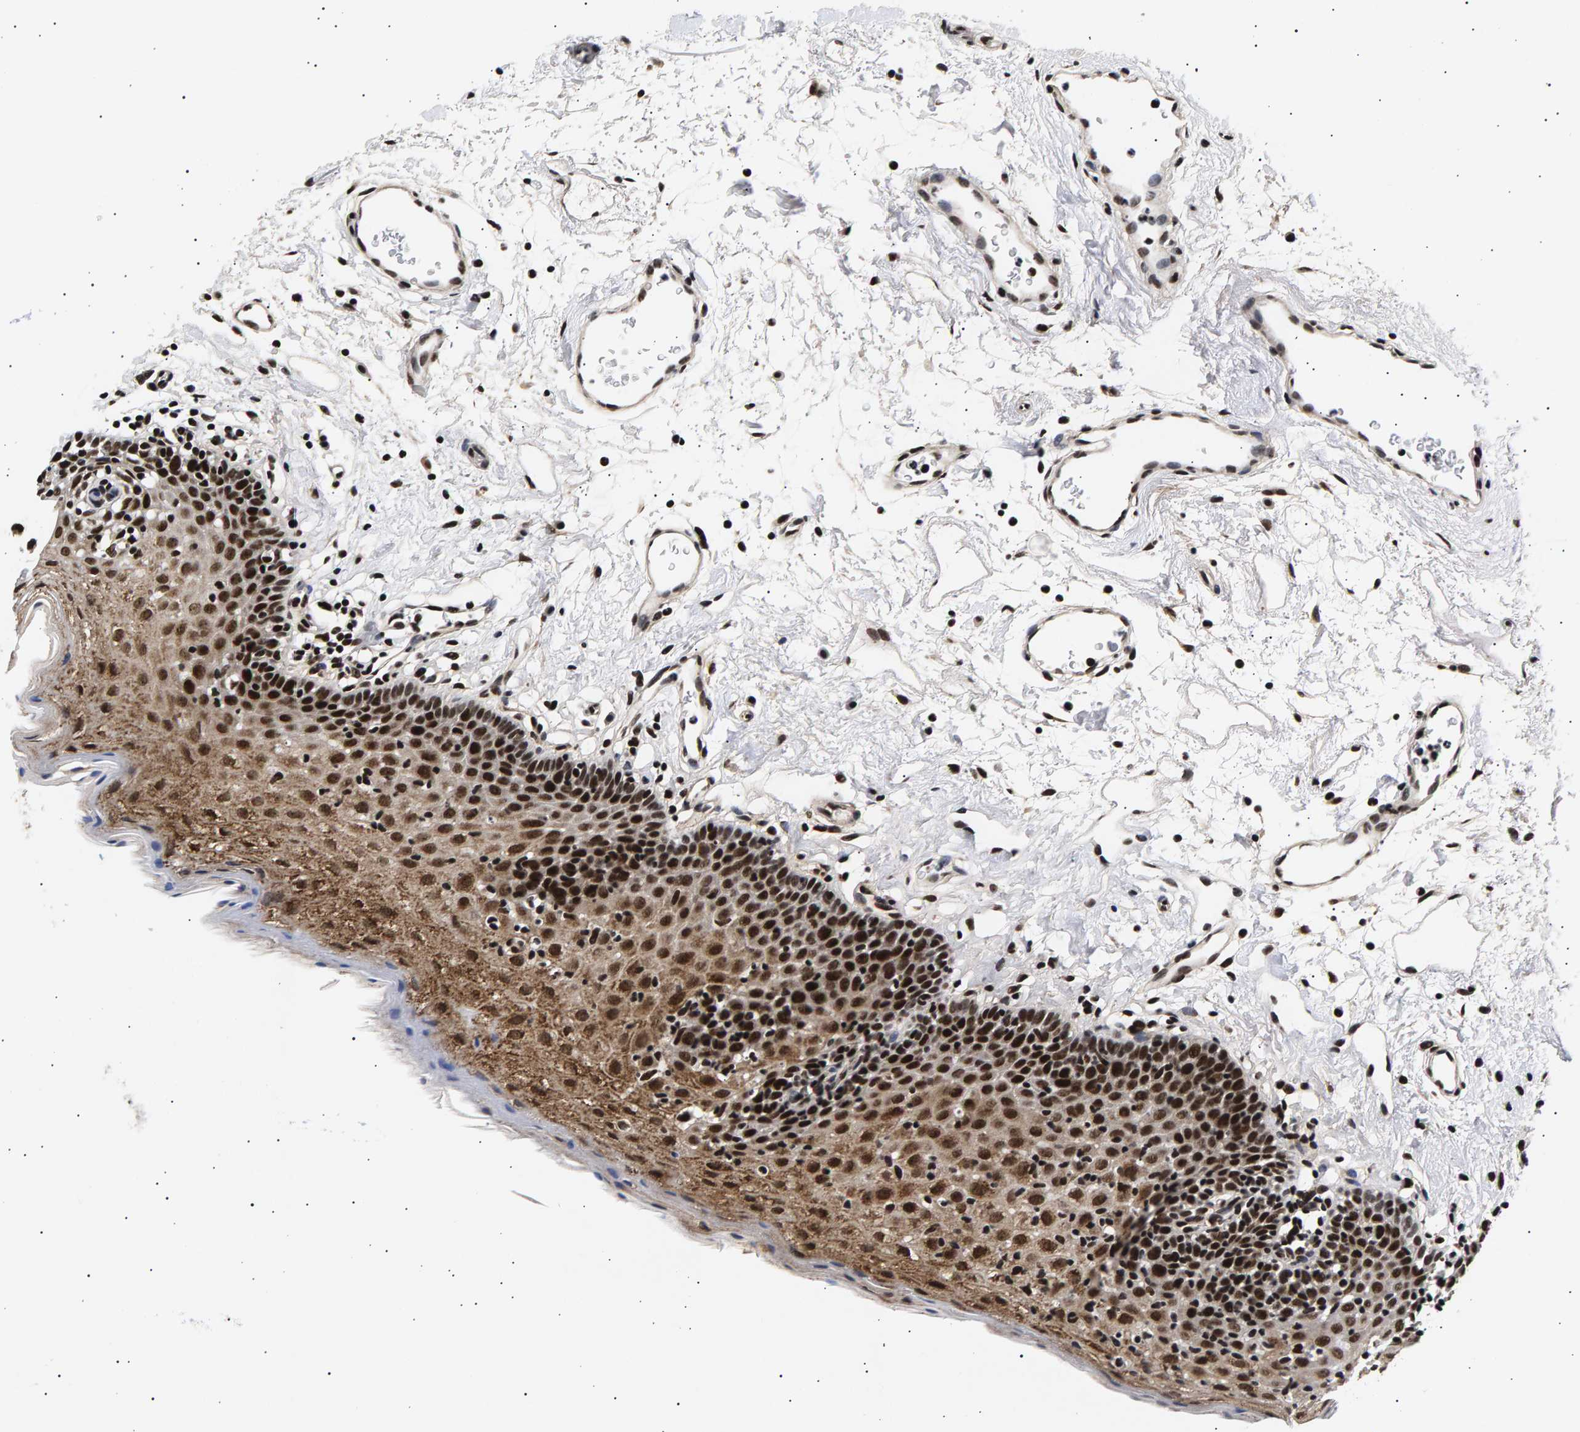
{"staining": {"intensity": "strong", "quantity": ">75%", "location": "cytoplasmic/membranous,nuclear"}, "tissue": "oral mucosa", "cell_type": "Squamous epithelial cells", "image_type": "normal", "snomed": [{"axis": "morphology", "description": "Normal tissue, NOS"}, {"axis": "topography", "description": "Oral tissue"}], "caption": "Immunohistochemical staining of unremarkable oral mucosa exhibits strong cytoplasmic/membranous,nuclear protein staining in approximately >75% of squamous epithelial cells.", "gene": "ANKRD40", "patient": {"sex": "male", "age": 66}}